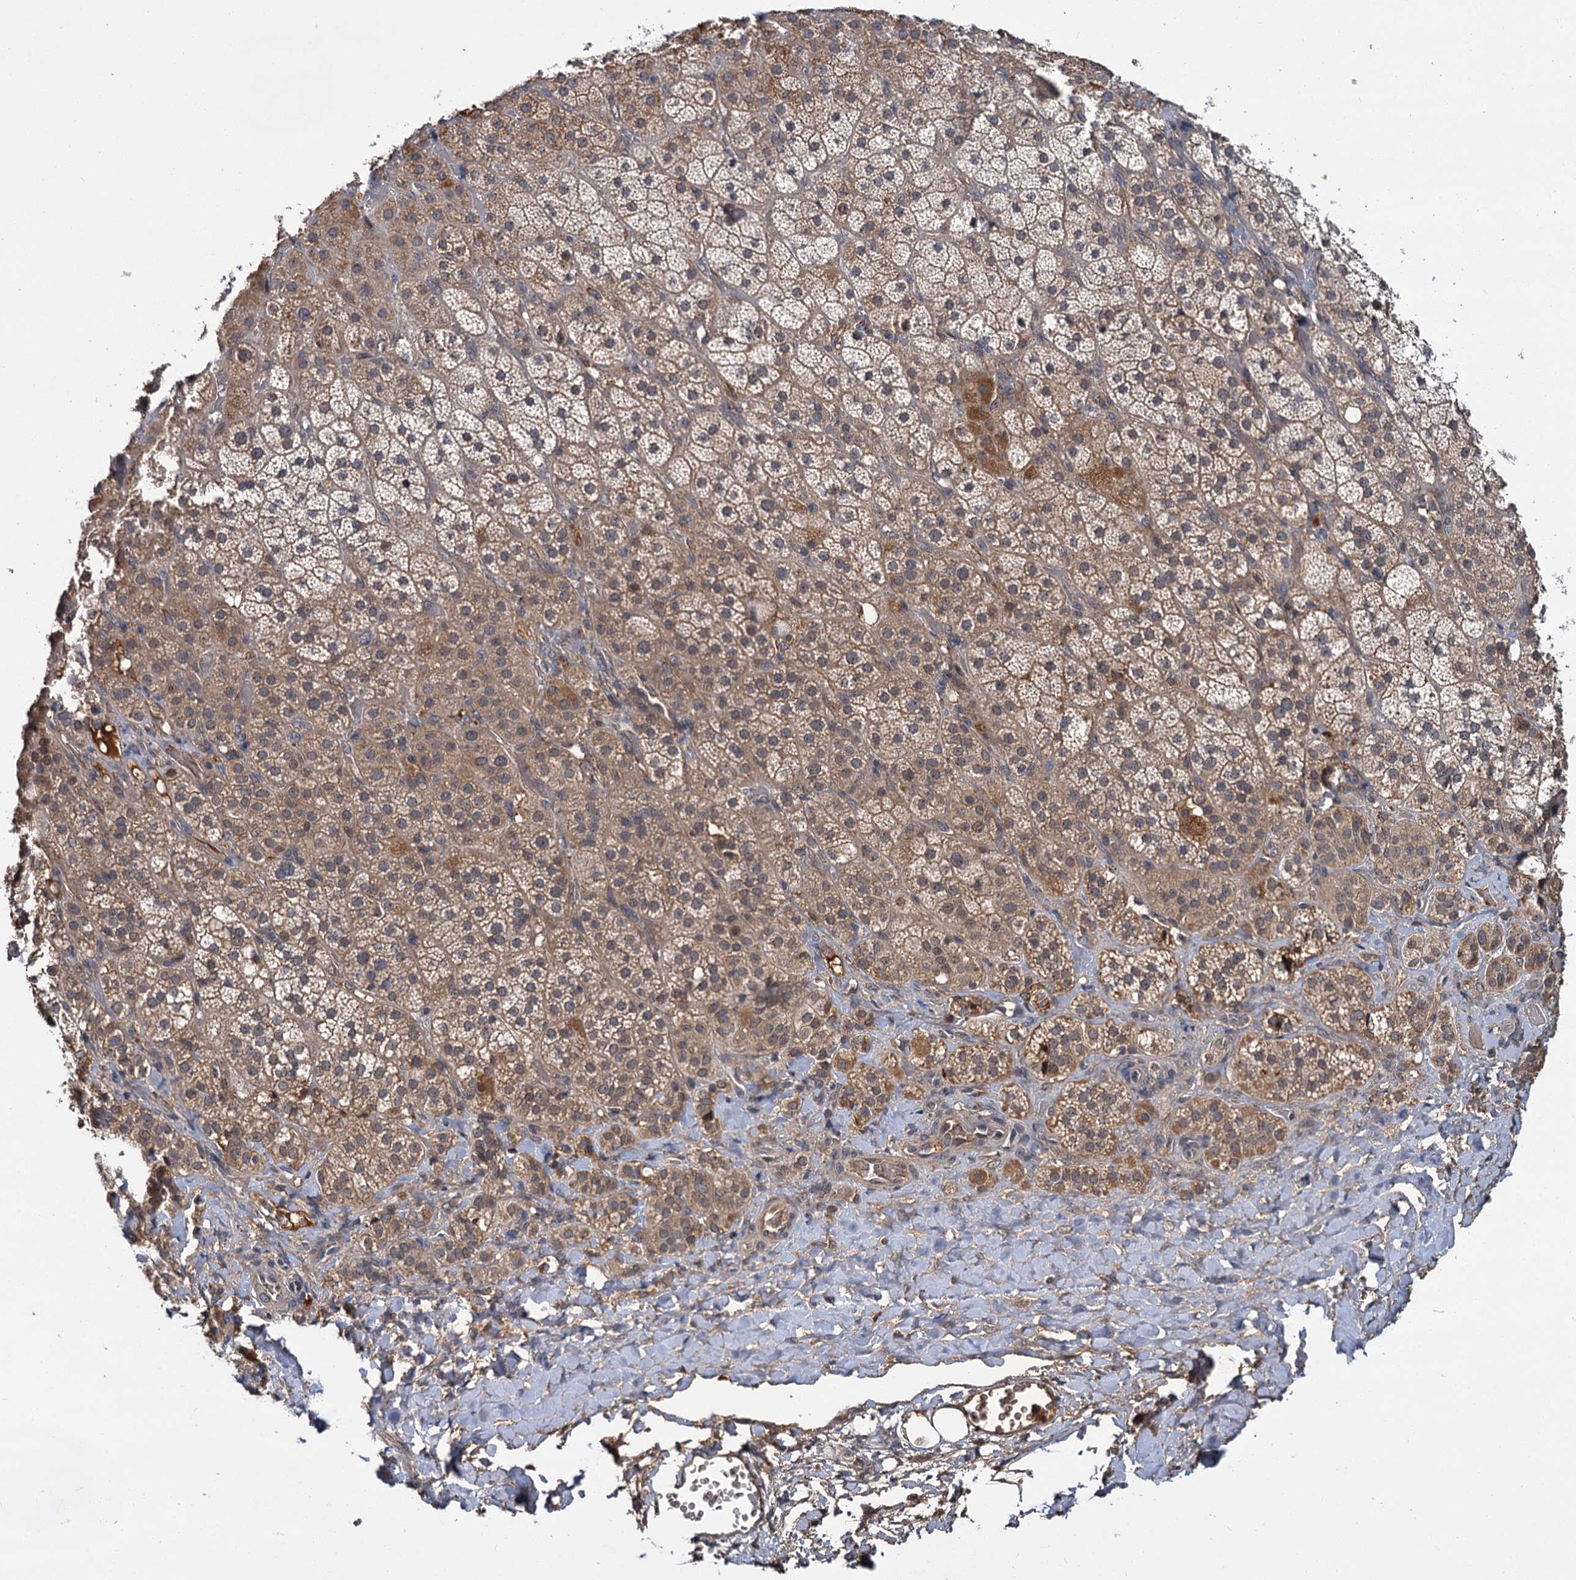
{"staining": {"intensity": "moderate", "quantity": ">75%", "location": "cytoplasmic/membranous,nuclear"}, "tissue": "adrenal gland", "cell_type": "Glandular cells", "image_type": "normal", "snomed": [{"axis": "morphology", "description": "Normal tissue, NOS"}, {"axis": "topography", "description": "Adrenal gland"}], "caption": "Immunohistochemical staining of unremarkable human adrenal gland demonstrates >75% levels of moderate cytoplasmic/membranous,nuclear protein expression in approximately >75% of glandular cells.", "gene": "MBD6", "patient": {"sex": "male", "age": 57}}